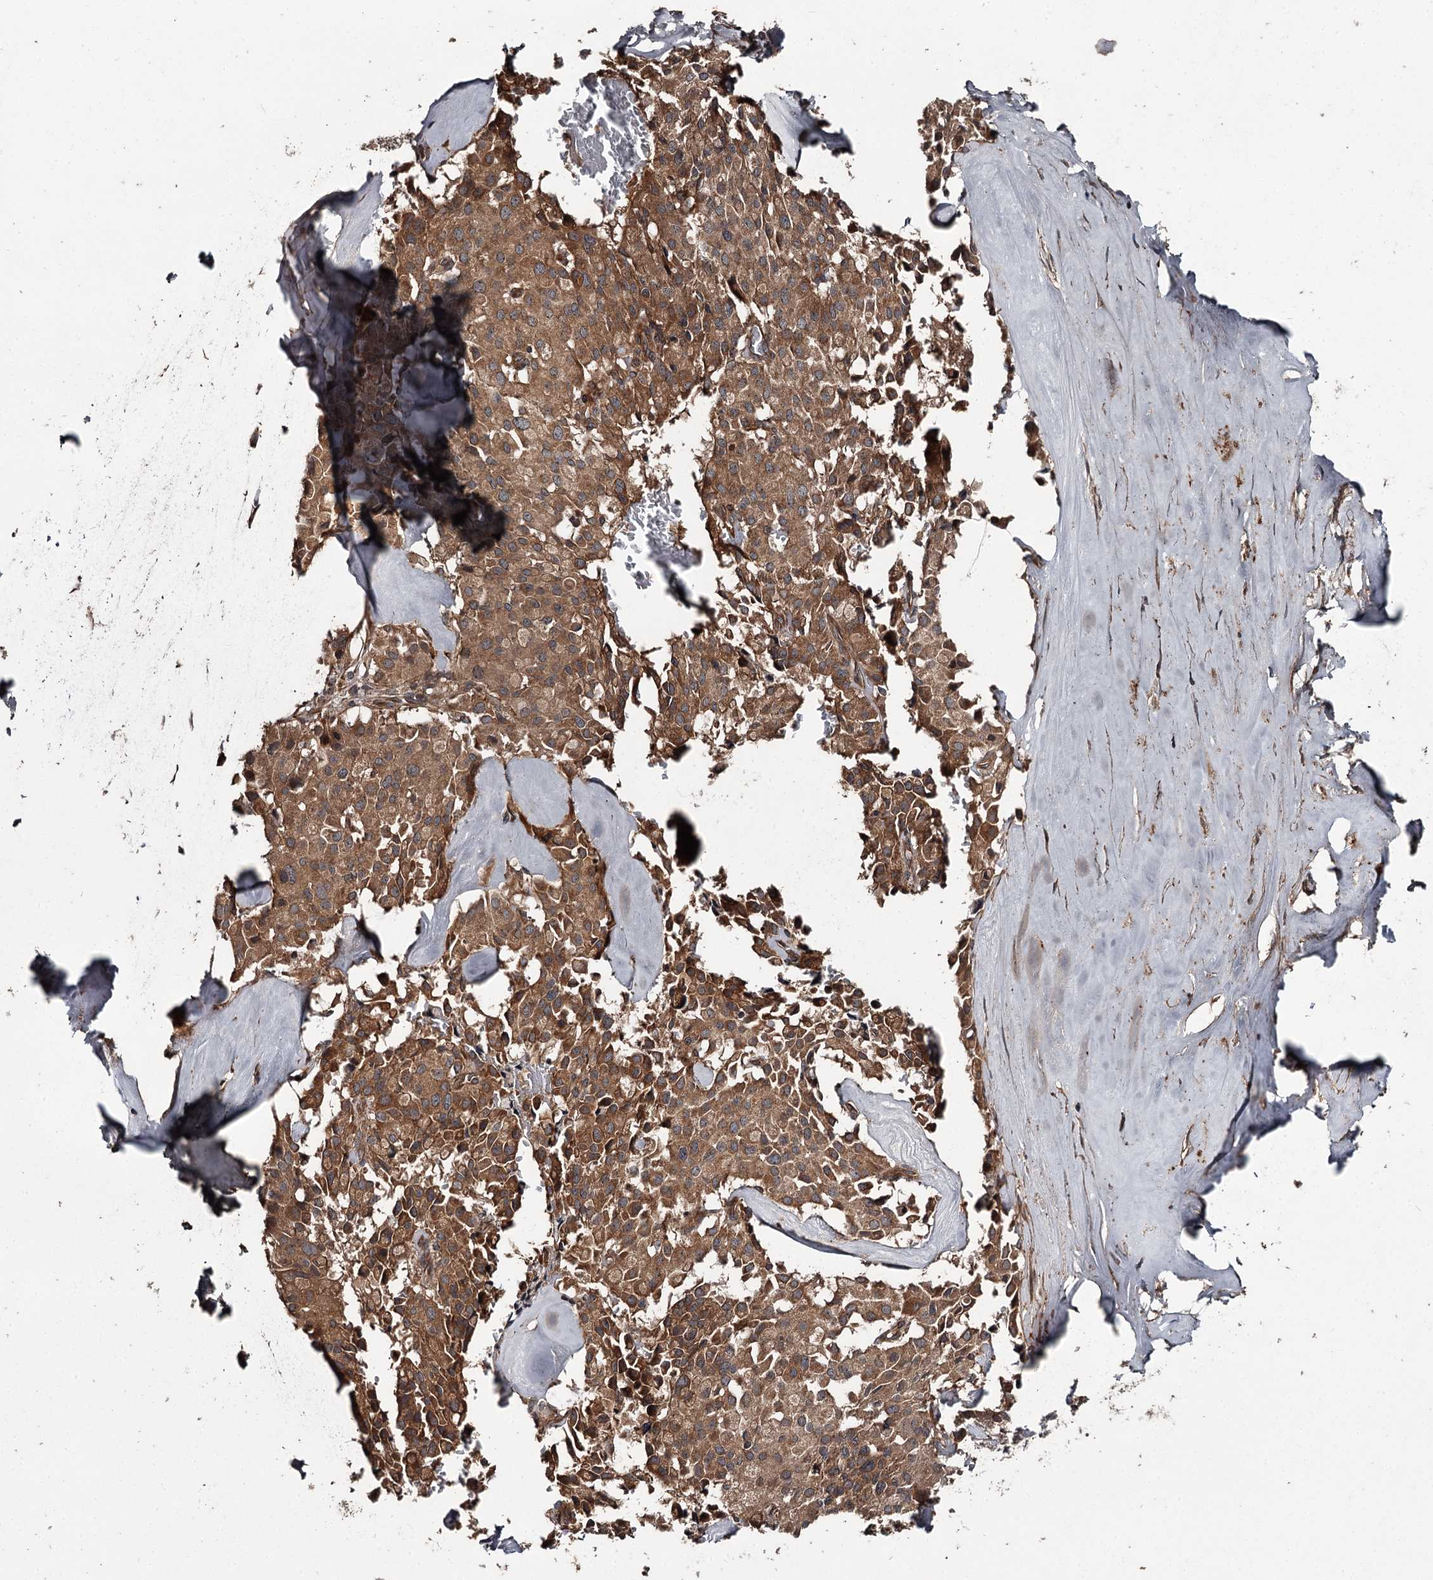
{"staining": {"intensity": "strong", "quantity": ">75%", "location": "cytoplasmic/membranous"}, "tissue": "pancreatic cancer", "cell_type": "Tumor cells", "image_type": "cancer", "snomed": [{"axis": "morphology", "description": "Adenocarcinoma, NOS"}, {"axis": "topography", "description": "Pancreas"}], "caption": "Immunohistochemical staining of pancreatic cancer reveals strong cytoplasmic/membranous protein positivity in about >75% of tumor cells.", "gene": "RAB21", "patient": {"sex": "male", "age": 65}}